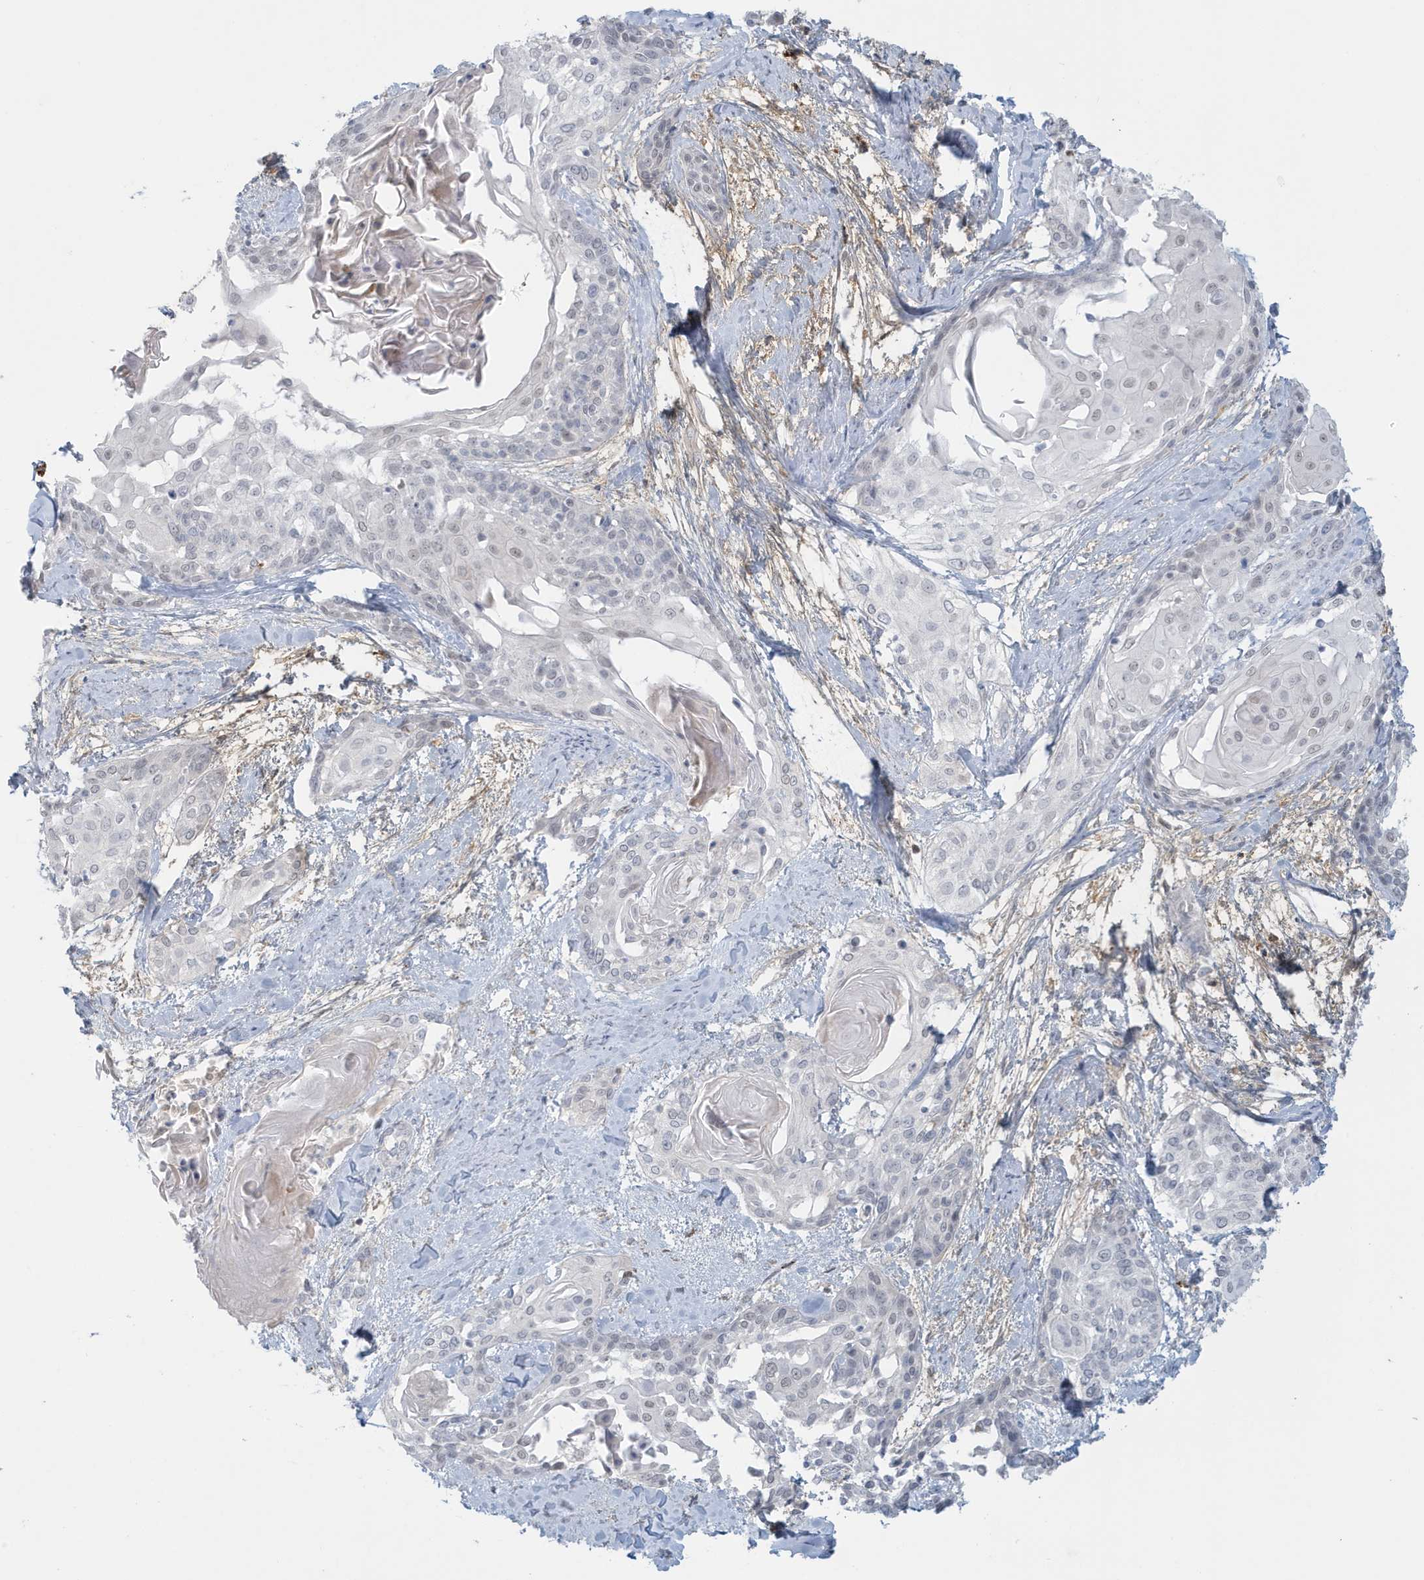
{"staining": {"intensity": "negative", "quantity": "none", "location": "none"}, "tissue": "cervical cancer", "cell_type": "Tumor cells", "image_type": "cancer", "snomed": [{"axis": "morphology", "description": "Squamous cell carcinoma, NOS"}, {"axis": "topography", "description": "Cervix"}], "caption": "Protein analysis of squamous cell carcinoma (cervical) reveals no significant positivity in tumor cells. (Immunohistochemistry (ihc), brightfield microscopy, high magnification).", "gene": "HERC6", "patient": {"sex": "female", "age": 57}}